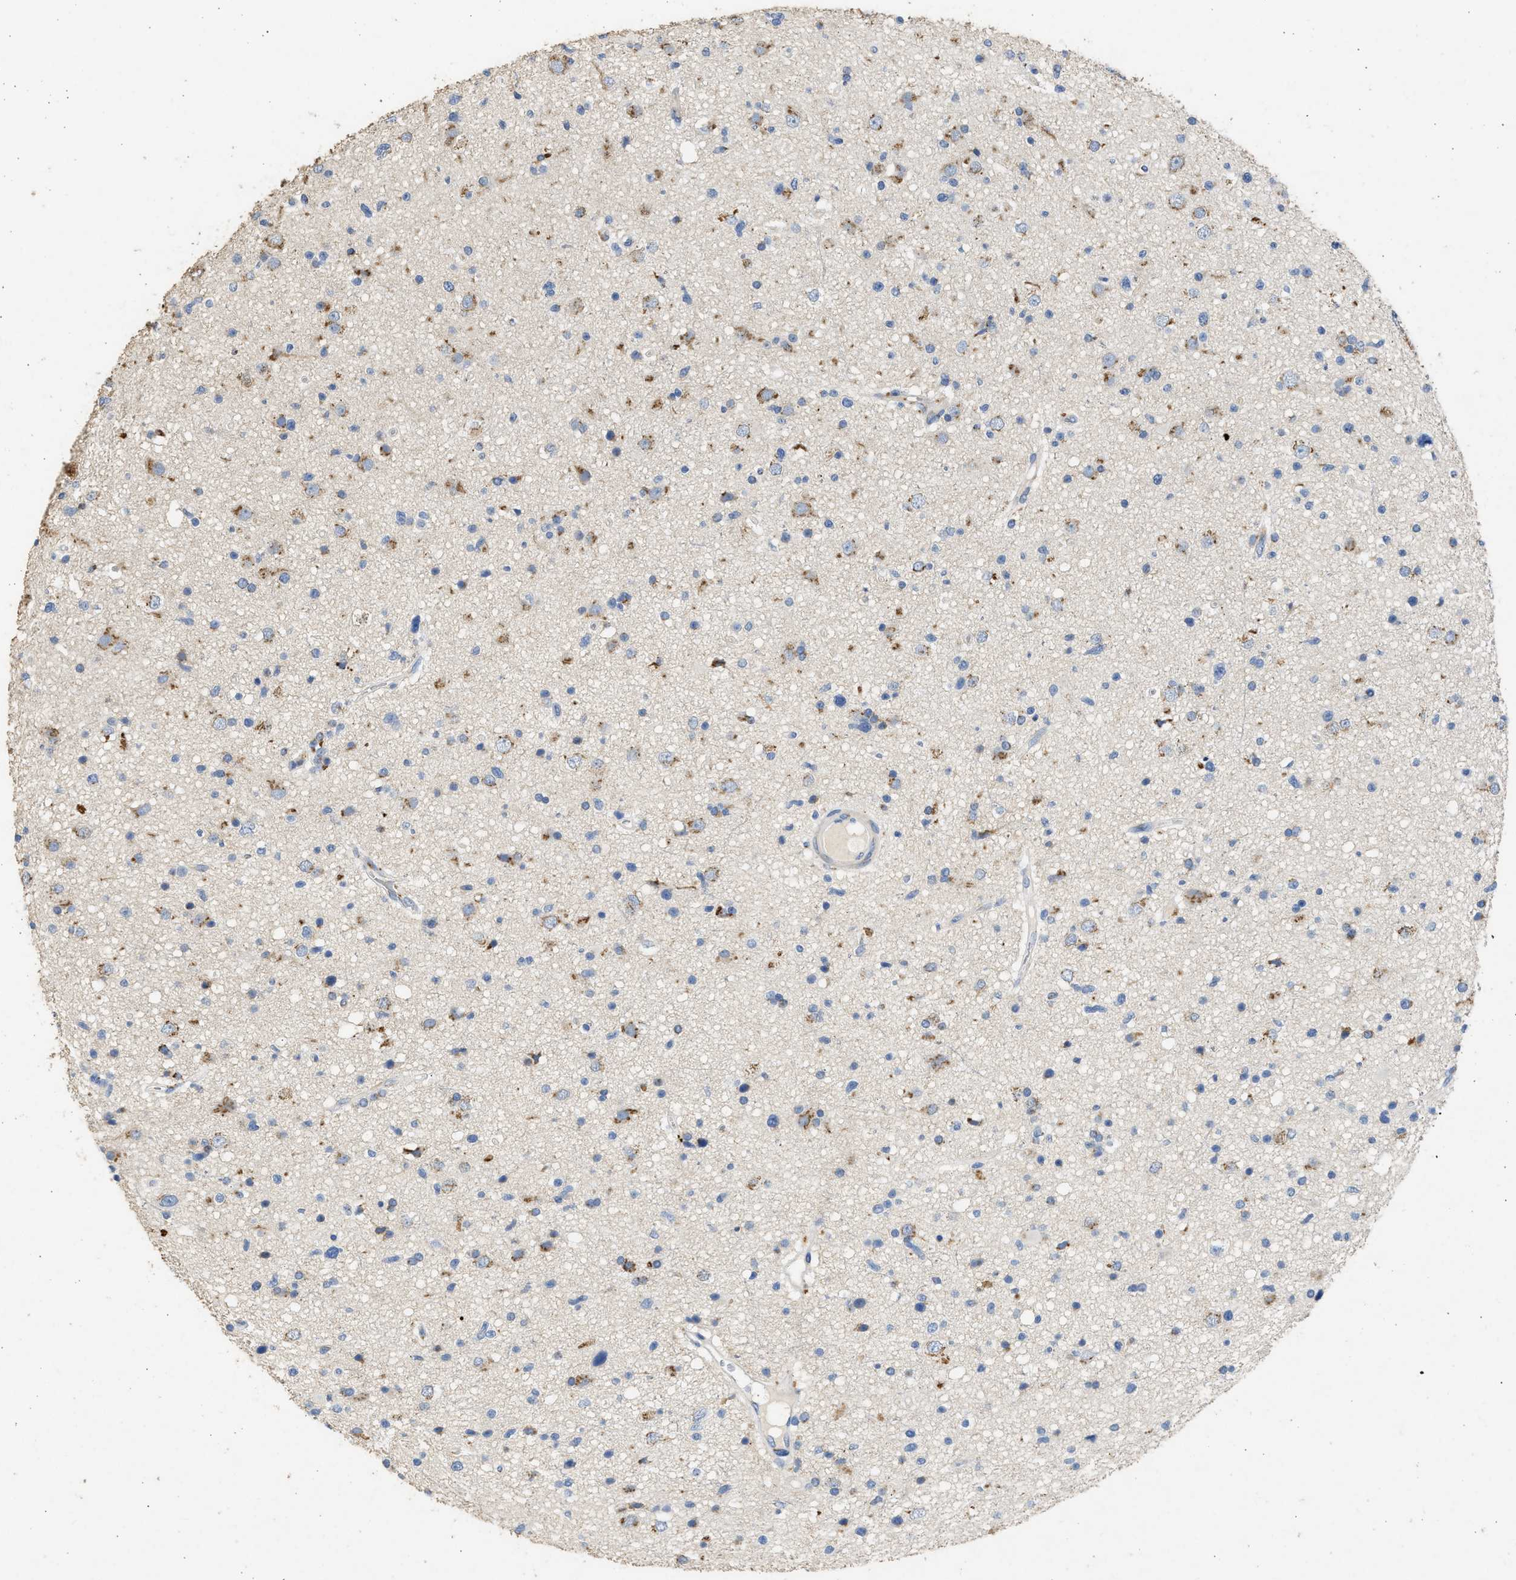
{"staining": {"intensity": "moderate", "quantity": "<25%", "location": "cytoplasmic/membranous"}, "tissue": "glioma", "cell_type": "Tumor cells", "image_type": "cancer", "snomed": [{"axis": "morphology", "description": "Glioma, malignant, High grade"}, {"axis": "topography", "description": "Brain"}], "caption": "The histopathology image shows a brown stain indicating the presence of a protein in the cytoplasmic/membranous of tumor cells in malignant high-grade glioma. Nuclei are stained in blue.", "gene": "IPO8", "patient": {"sex": "male", "age": 33}}